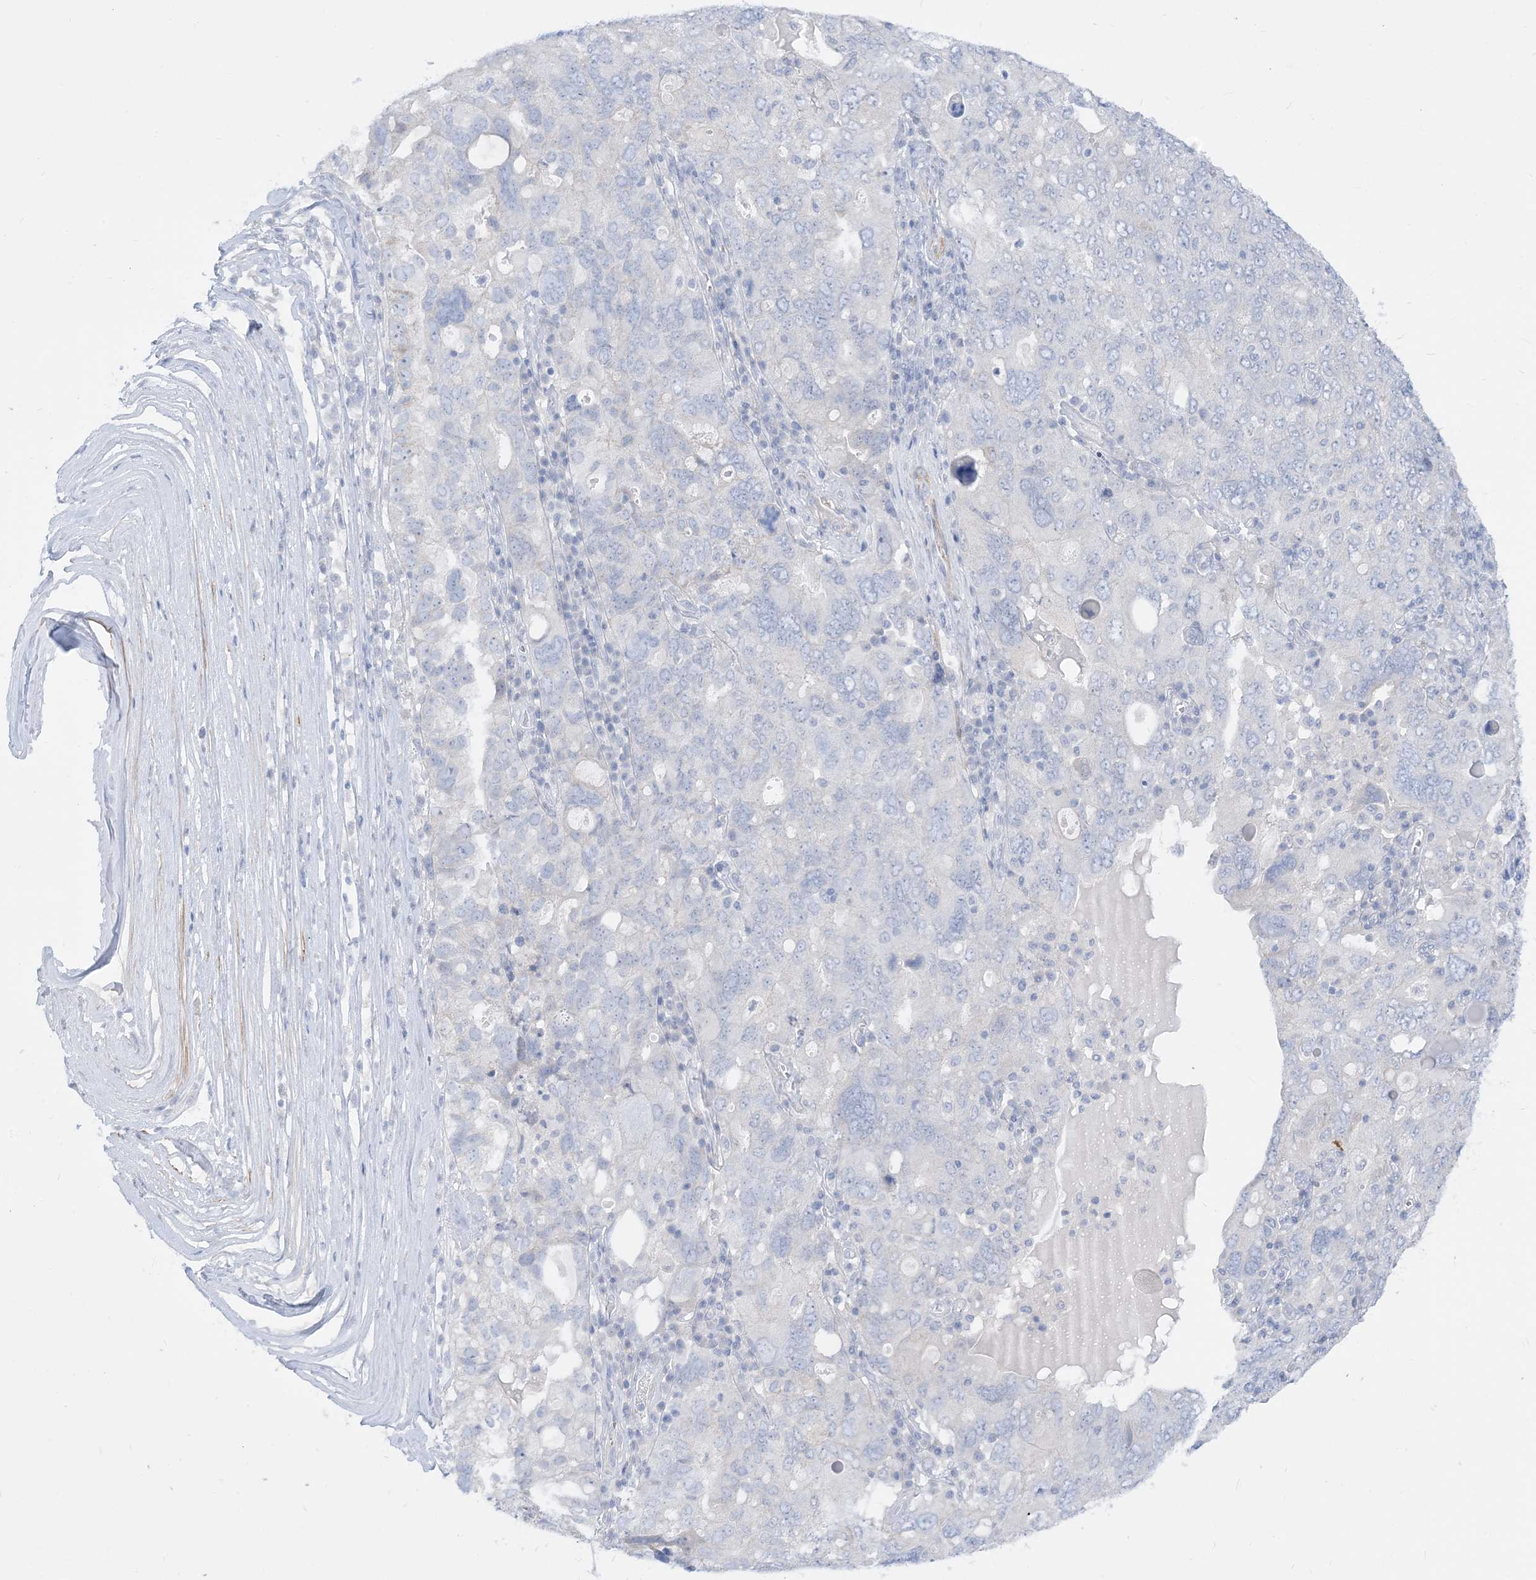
{"staining": {"intensity": "negative", "quantity": "none", "location": "none"}, "tissue": "ovarian cancer", "cell_type": "Tumor cells", "image_type": "cancer", "snomed": [{"axis": "morphology", "description": "Carcinoma, endometroid"}, {"axis": "topography", "description": "Ovary"}], "caption": "Immunohistochemistry (IHC) of human ovarian cancer (endometroid carcinoma) demonstrates no positivity in tumor cells. (Stains: DAB IHC with hematoxylin counter stain, Microscopy: brightfield microscopy at high magnification).", "gene": "MARS2", "patient": {"sex": "female", "age": 62}}